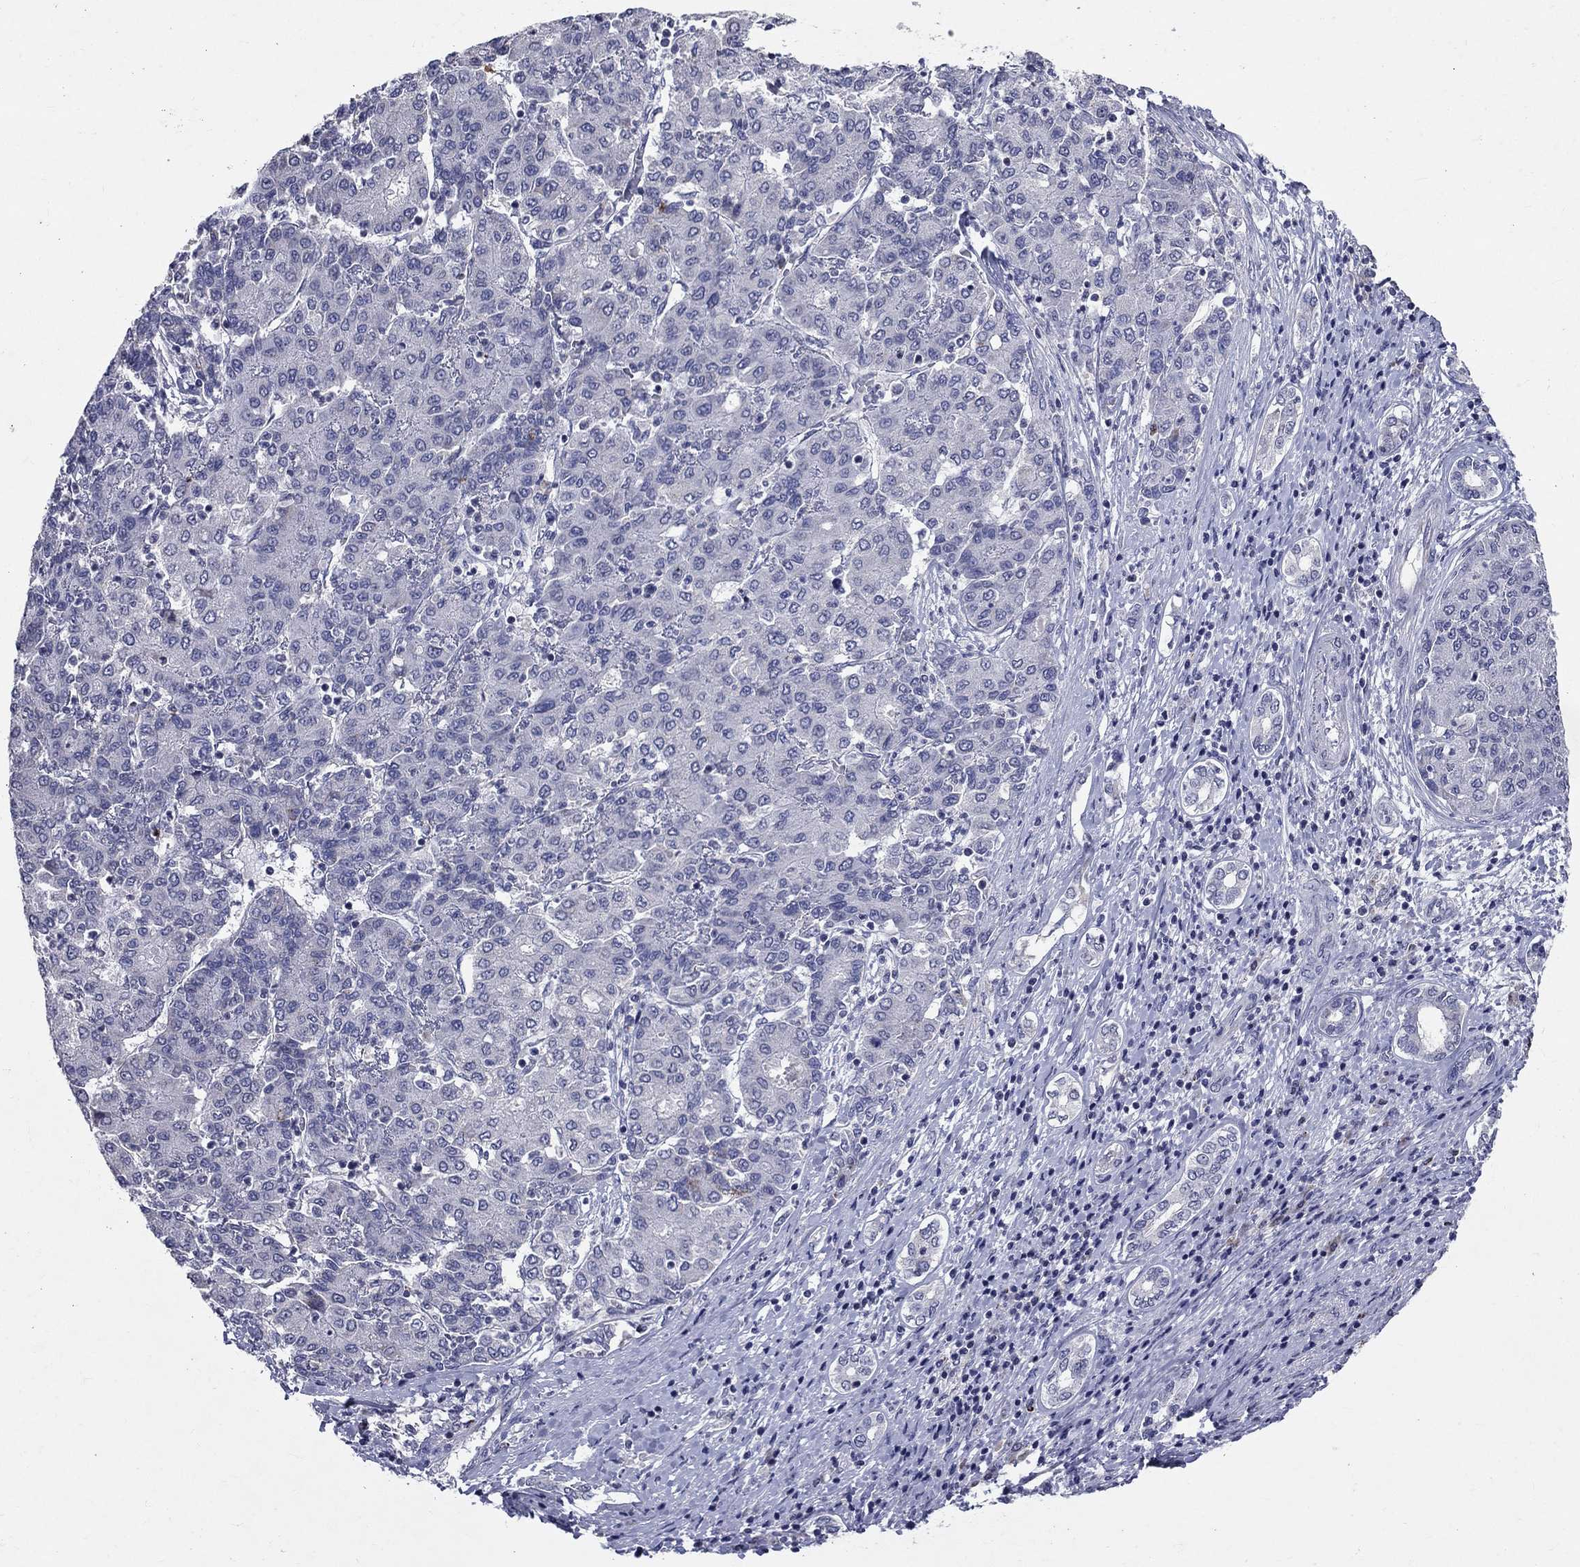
{"staining": {"intensity": "negative", "quantity": "none", "location": "none"}, "tissue": "liver cancer", "cell_type": "Tumor cells", "image_type": "cancer", "snomed": [{"axis": "morphology", "description": "Carcinoma, Hepatocellular, NOS"}, {"axis": "topography", "description": "Liver"}], "caption": "Immunohistochemistry of liver cancer demonstrates no expression in tumor cells.", "gene": "SLC4A10", "patient": {"sex": "male", "age": 65}}